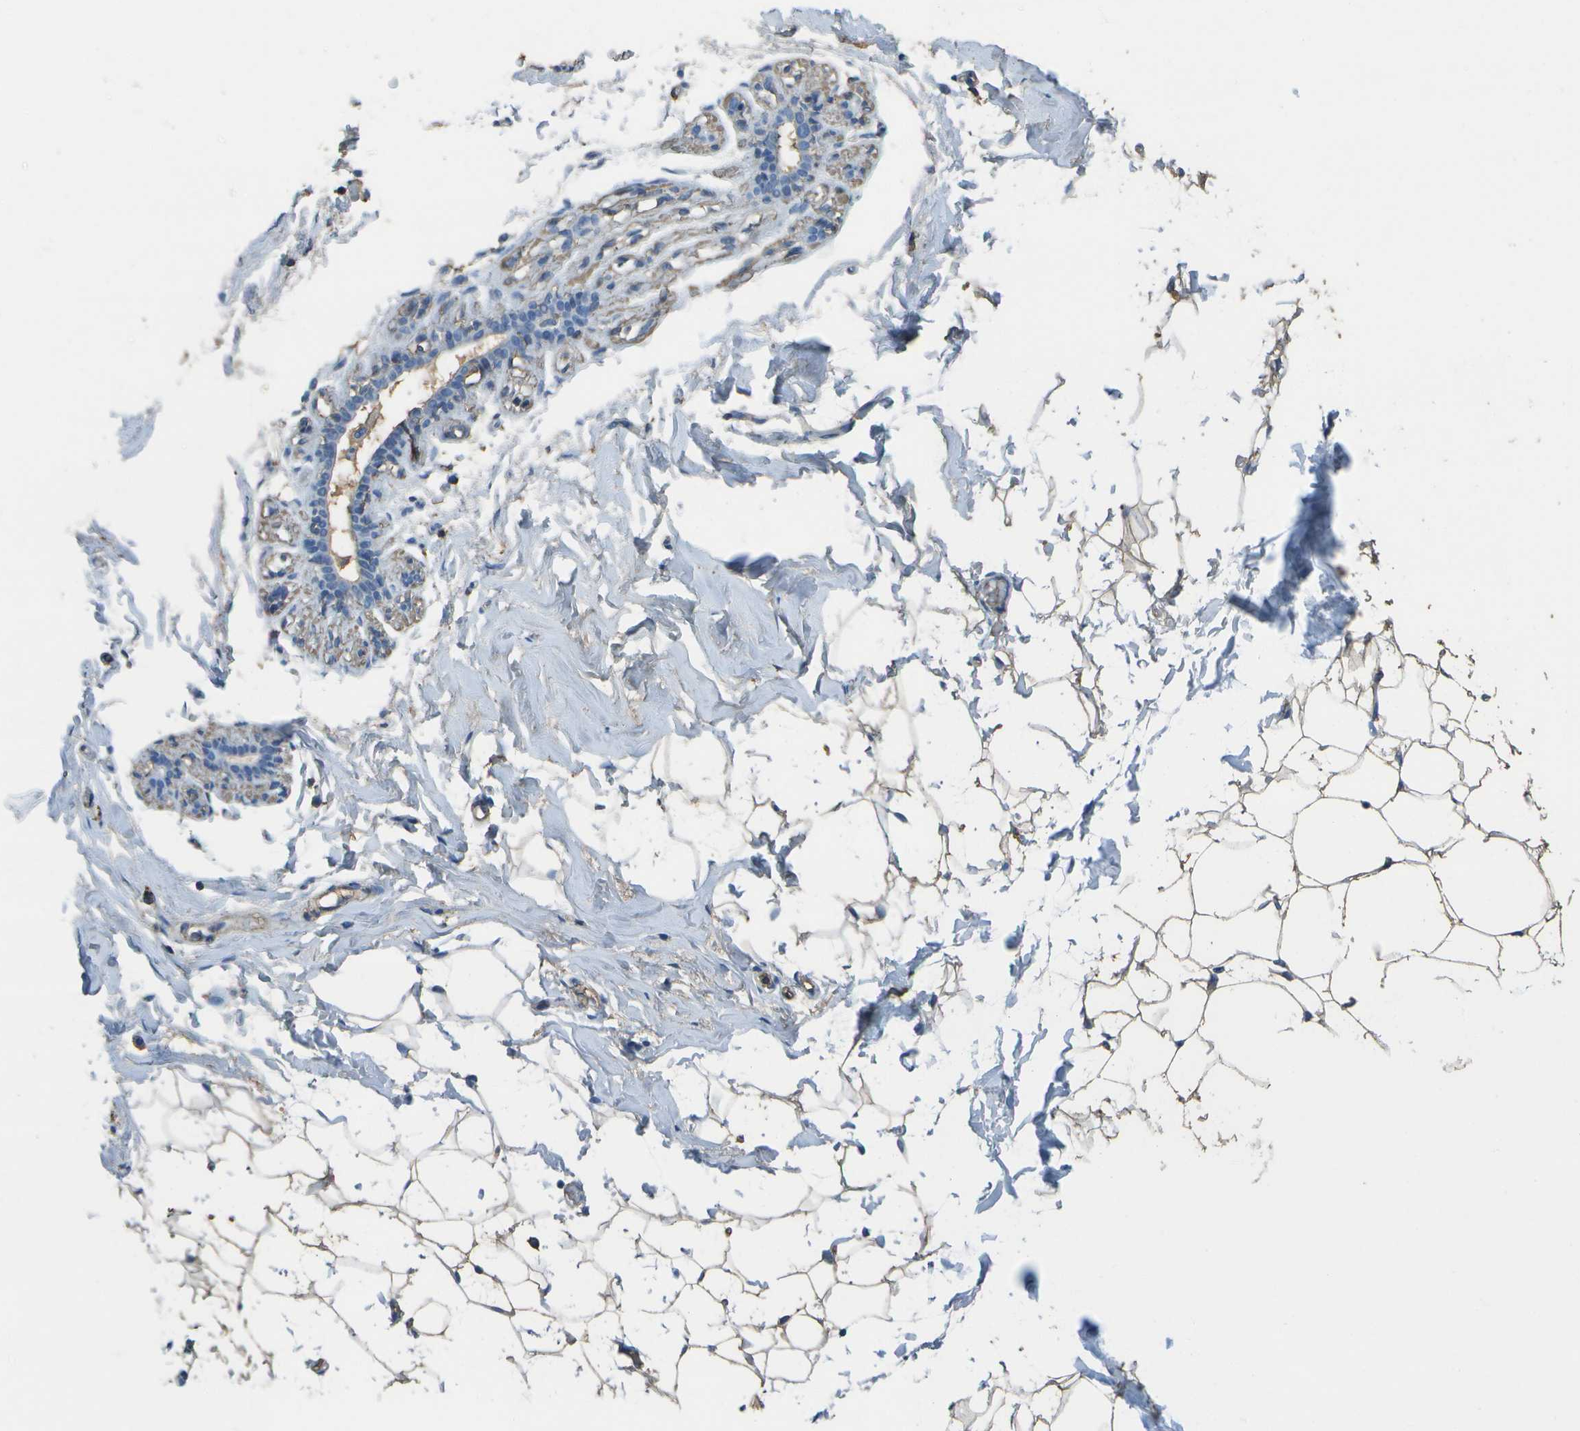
{"staining": {"intensity": "weak", "quantity": "25%-75%", "location": "cytoplasmic/membranous"}, "tissue": "adipose tissue", "cell_type": "Adipocytes", "image_type": "normal", "snomed": [{"axis": "morphology", "description": "Normal tissue, NOS"}, {"axis": "topography", "description": "Breast"}, {"axis": "topography", "description": "Soft tissue"}], "caption": "Adipocytes exhibit weak cytoplasmic/membranous positivity in about 25%-75% of cells in benign adipose tissue. Nuclei are stained in blue.", "gene": "CYP4F11", "patient": {"sex": "female", "age": 75}}